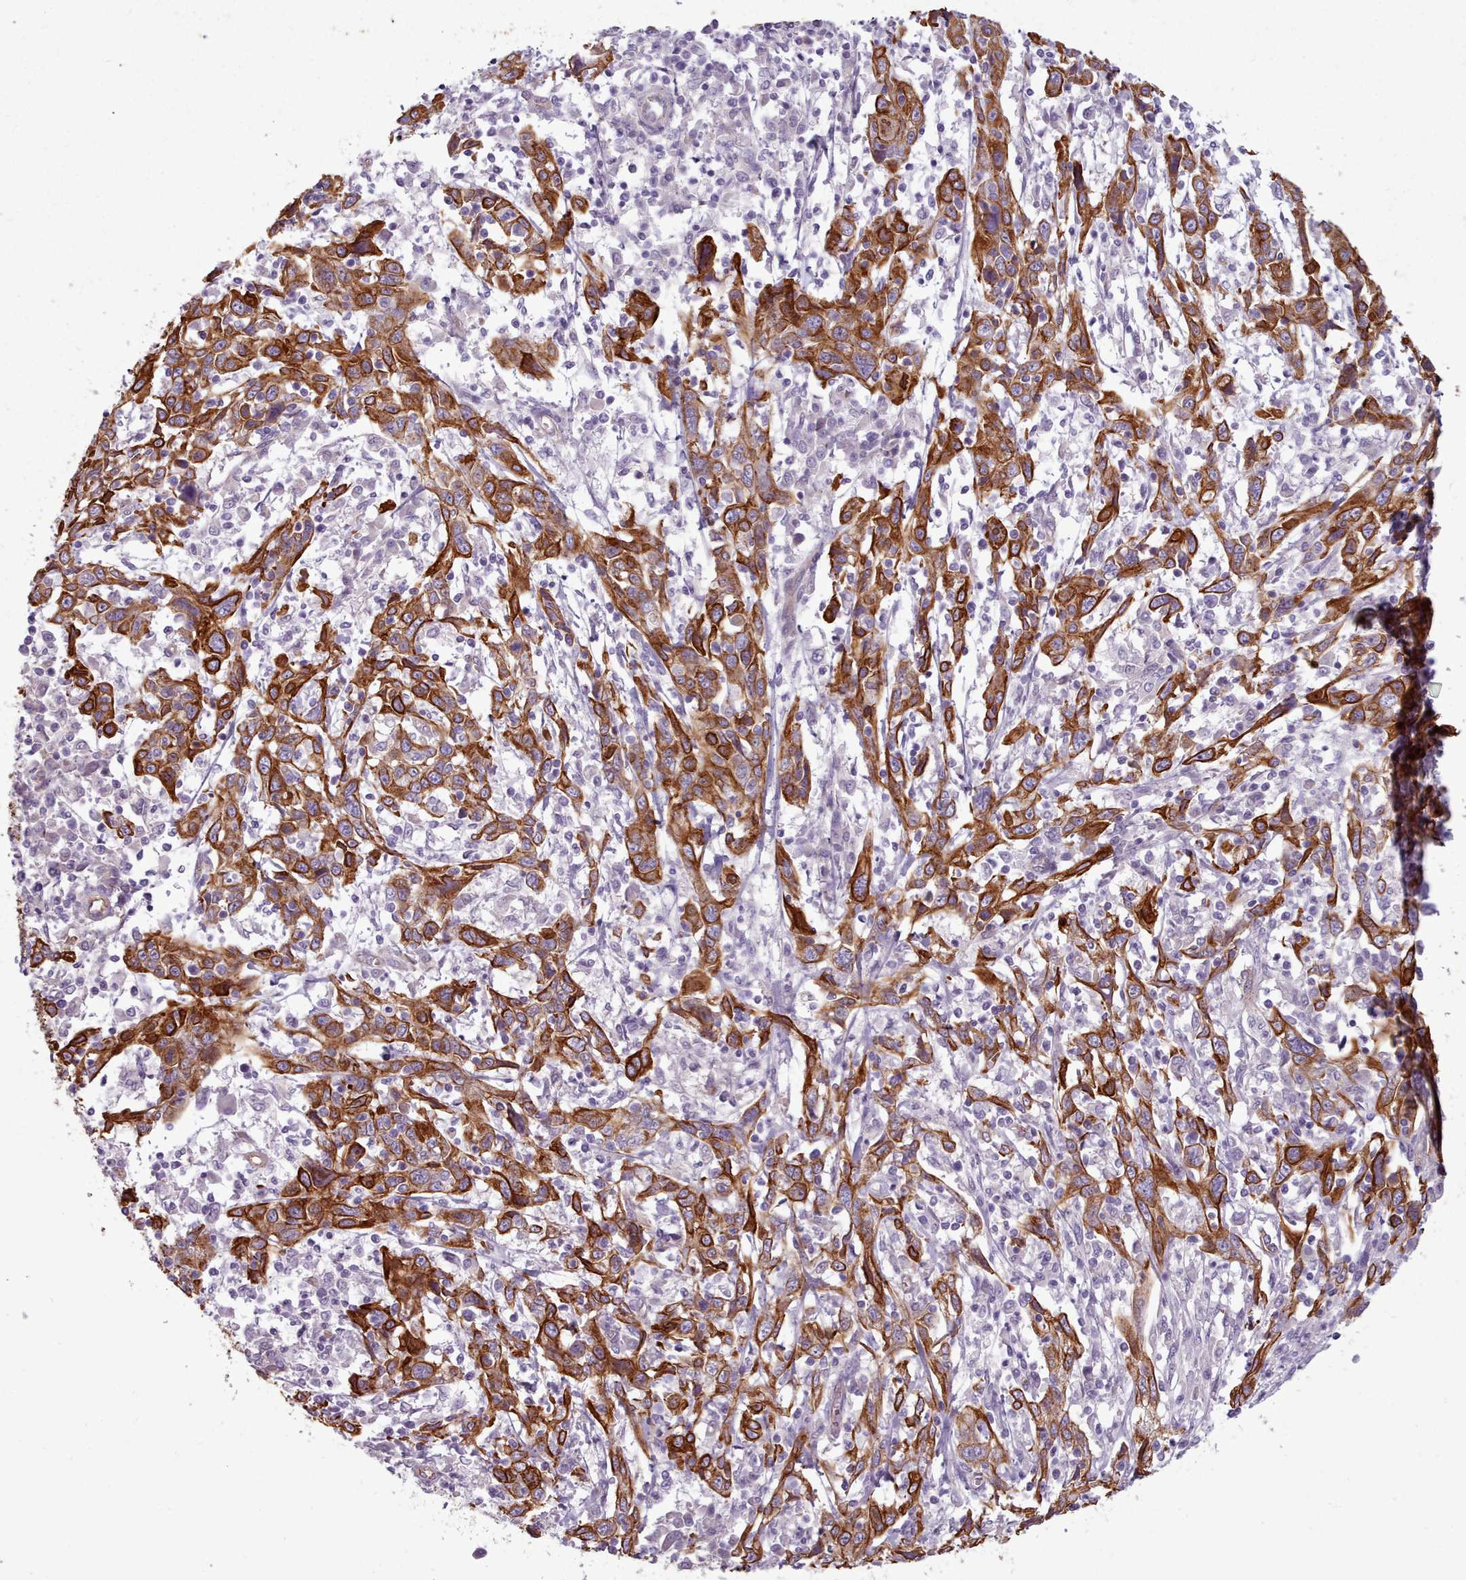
{"staining": {"intensity": "strong", "quantity": ">75%", "location": "cytoplasmic/membranous"}, "tissue": "cervical cancer", "cell_type": "Tumor cells", "image_type": "cancer", "snomed": [{"axis": "morphology", "description": "Squamous cell carcinoma, NOS"}, {"axis": "topography", "description": "Cervix"}], "caption": "Squamous cell carcinoma (cervical) was stained to show a protein in brown. There is high levels of strong cytoplasmic/membranous expression in about >75% of tumor cells.", "gene": "PLD4", "patient": {"sex": "female", "age": 46}}